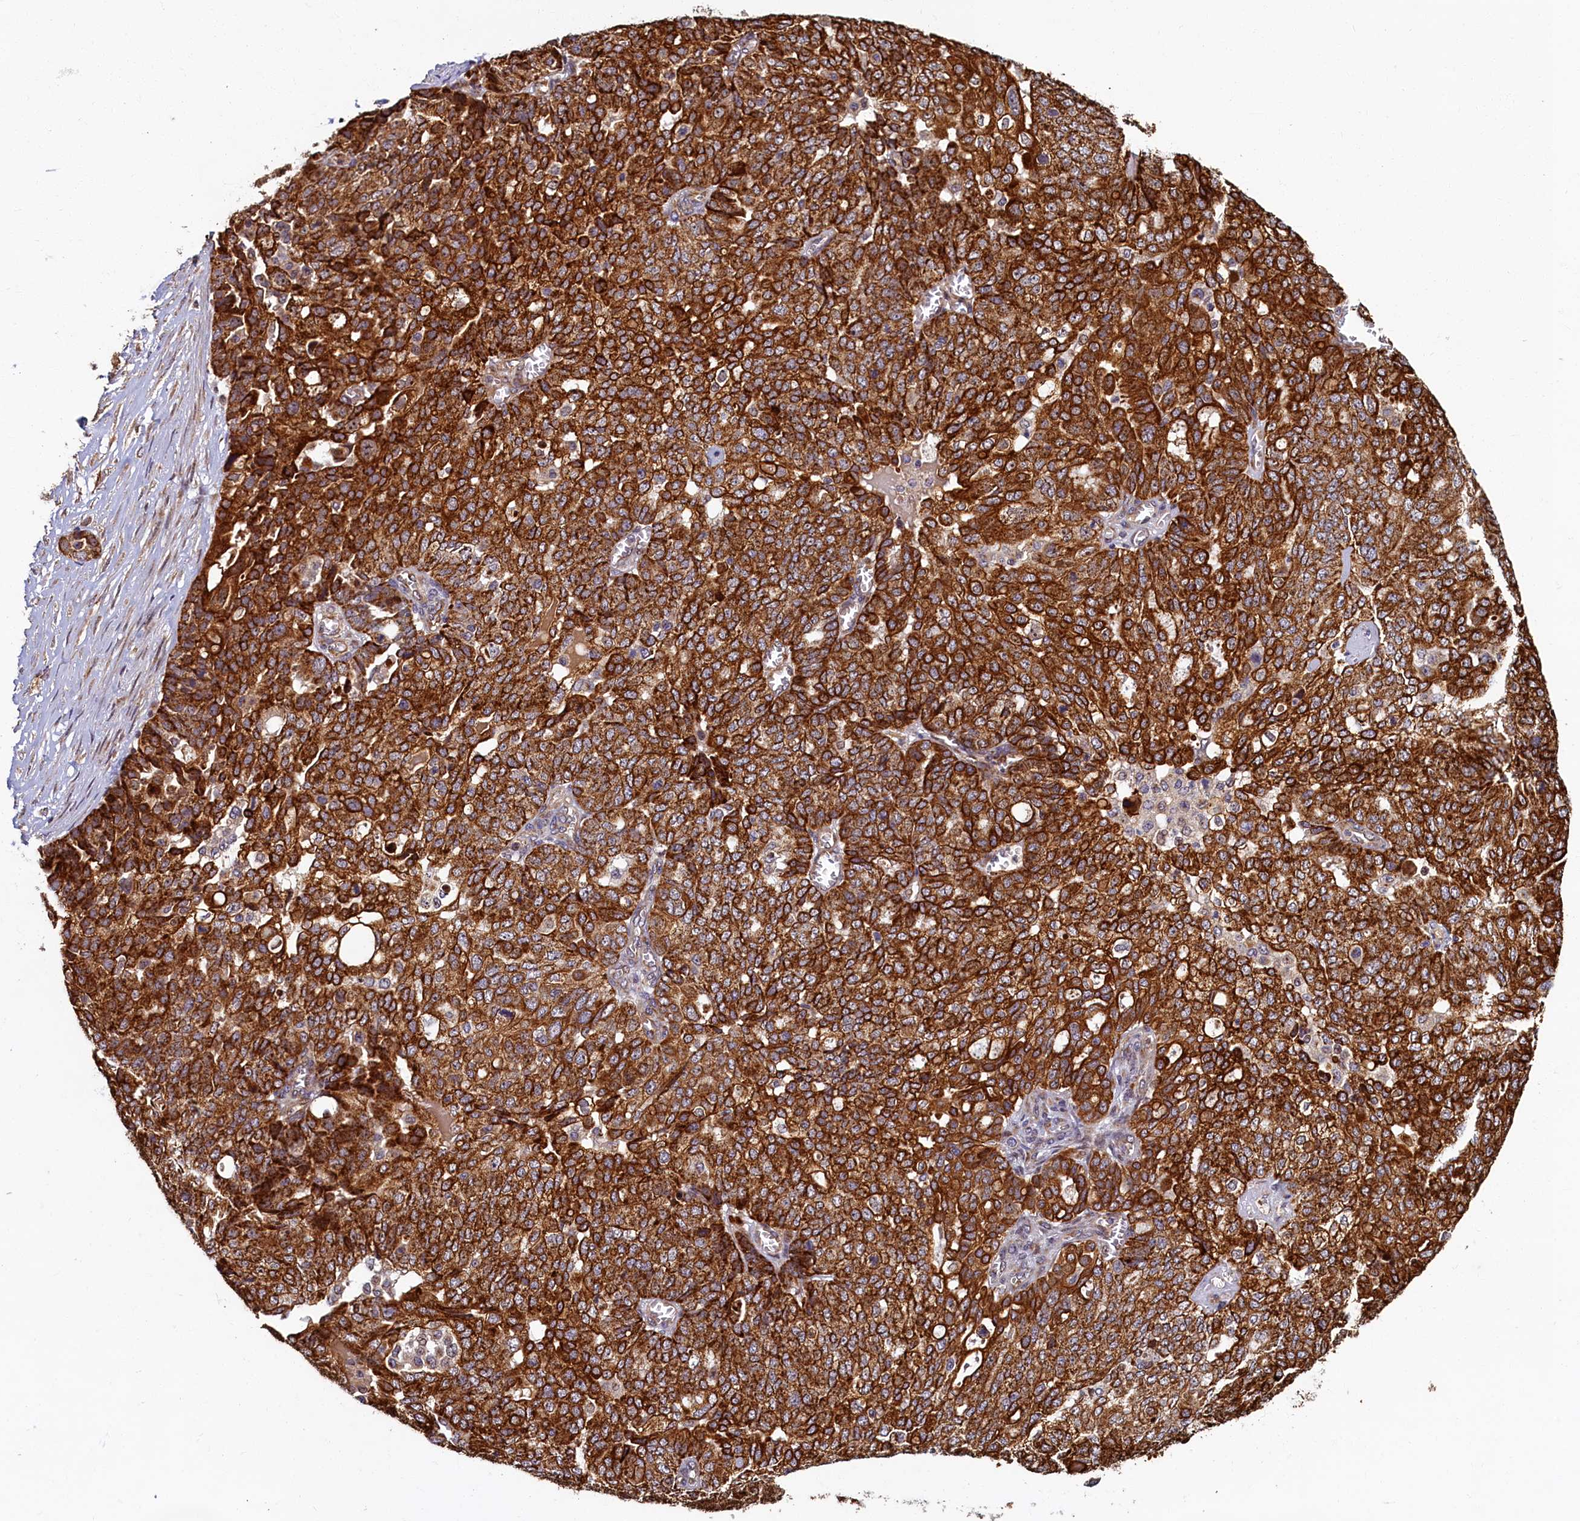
{"staining": {"intensity": "strong", "quantity": ">75%", "location": "cytoplasmic/membranous"}, "tissue": "ovarian cancer", "cell_type": "Tumor cells", "image_type": "cancer", "snomed": [{"axis": "morphology", "description": "Cystadenocarcinoma, serous, NOS"}, {"axis": "topography", "description": "Soft tissue"}, {"axis": "topography", "description": "Ovary"}], "caption": "A photomicrograph of human serous cystadenocarcinoma (ovarian) stained for a protein shows strong cytoplasmic/membranous brown staining in tumor cells. (DAB (3,3'-diaminobenzidine) IHC with brightfield microscopy, high magnification).", "gene": "NCKAP5L", "patient": {"sex": "female", "age": 57}}